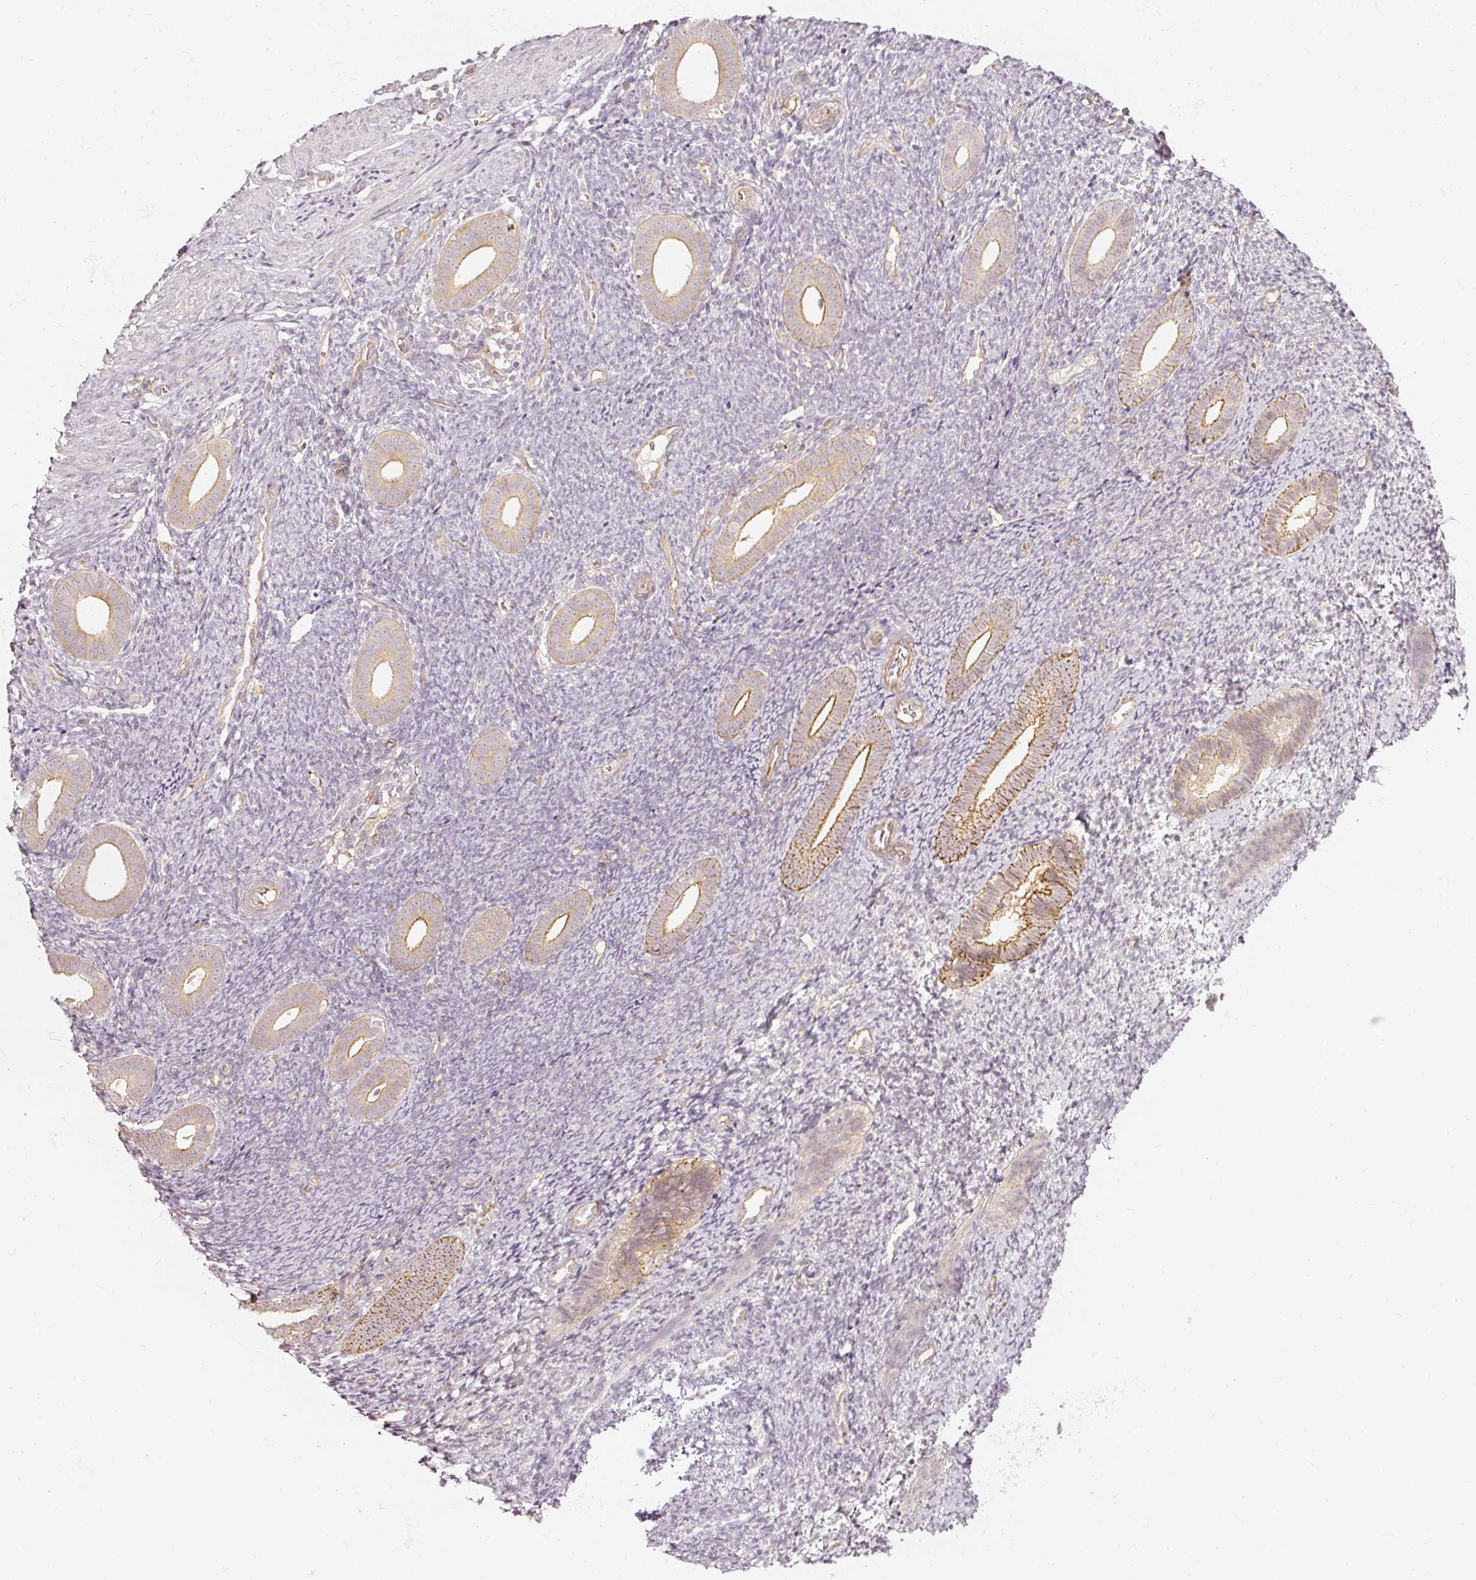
{"staining": {"intensity": "negative", "quantity": "none", "location": "none"}, "tissue": "endometrium", "cell_type": "Cells in endometrial stroma", "image_type": "normal", "snomed": [{"axis": "morphology", "description": "Normal tissue, NOS"}, {"axis": "topography", "description": "Endometrium"}], "caption": "Human endometrium stained for a protein using IHC displays no staining in cells in endometrial stroma.", "gene": "DRD2", "patient": {"sex": "female", "age": 39}}